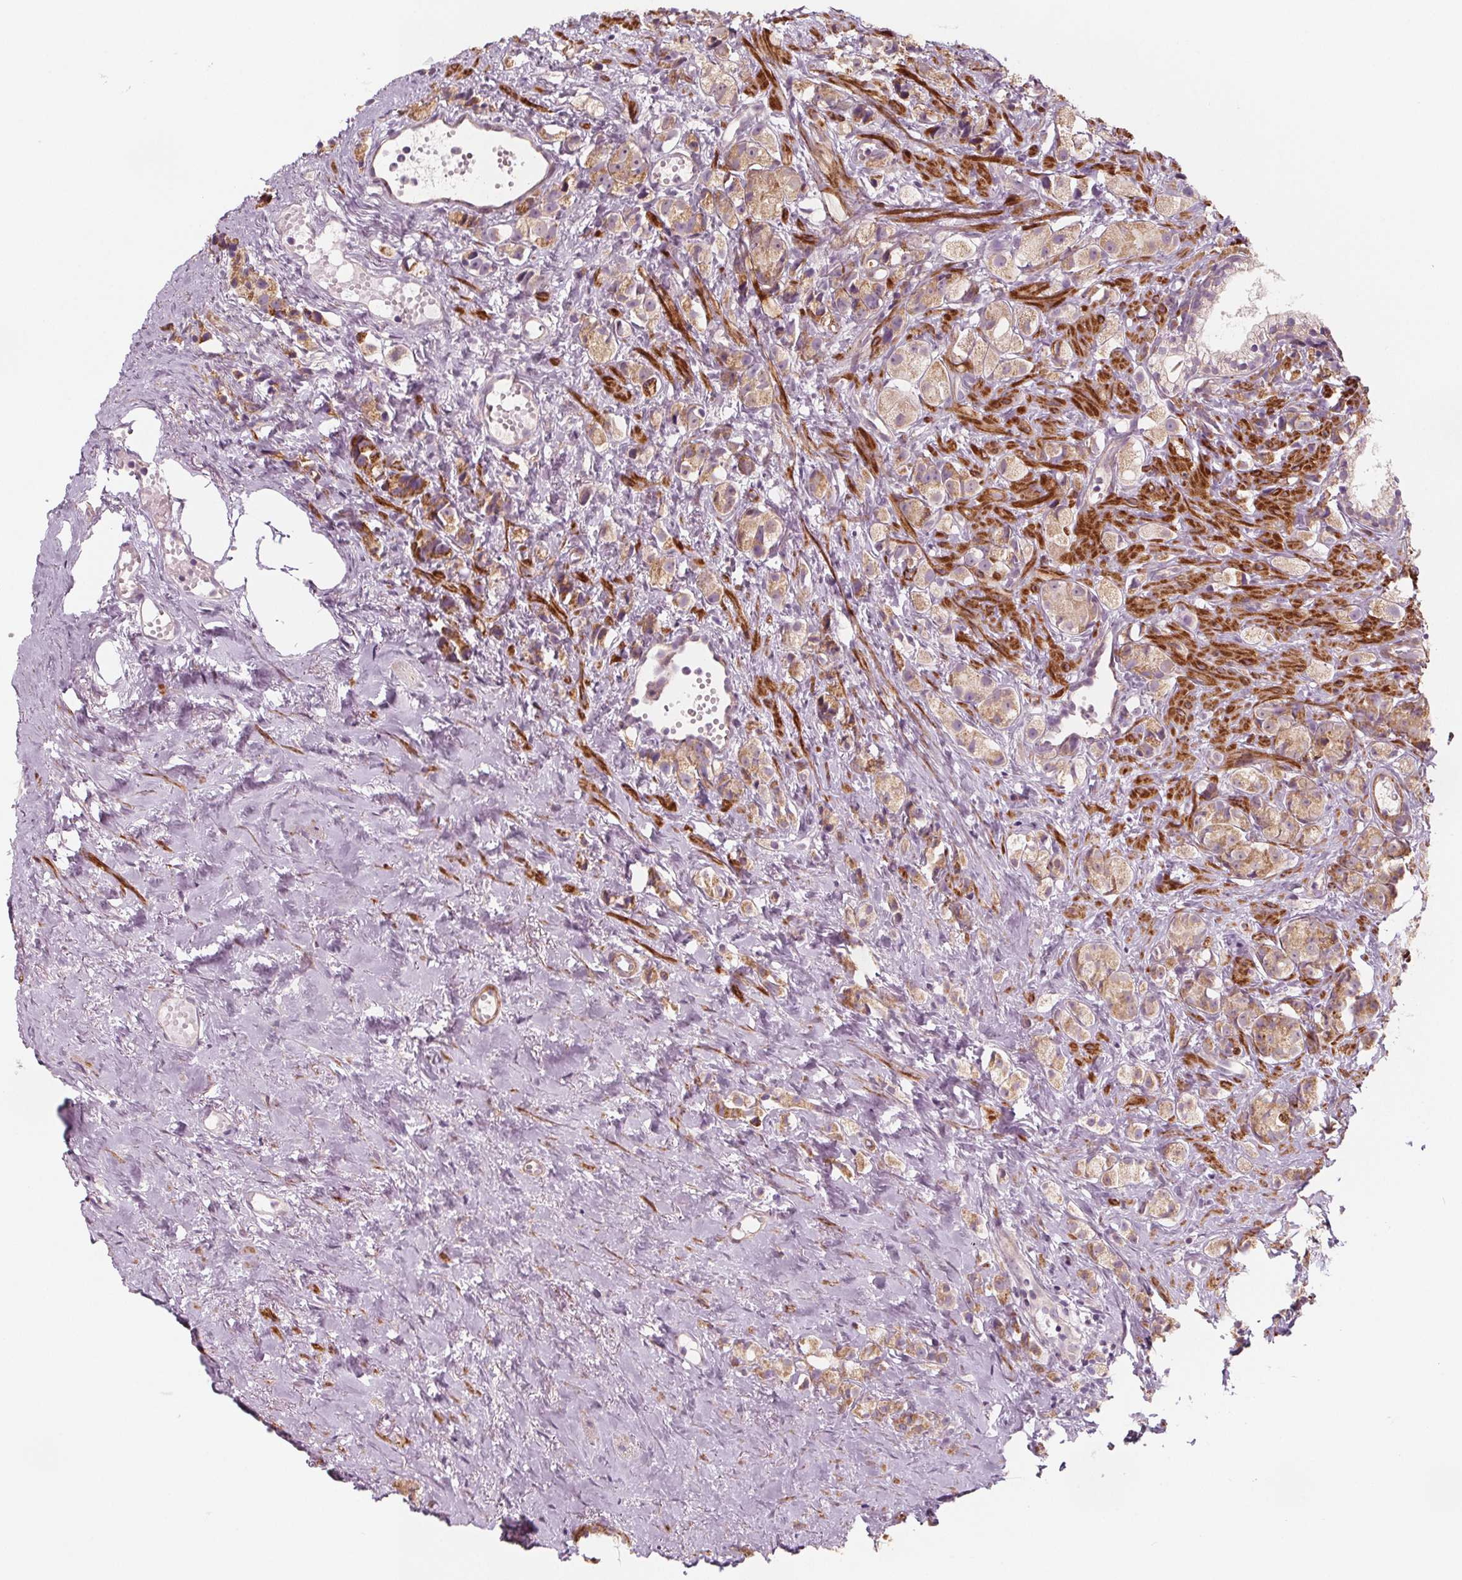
{"staining": {"intensity": "weak", "quantity": "25%-75%", "location": "cytoplasmic/membranous"}, "tissue": "prostate cancer", "cell_type": "Tumor cells", "image_type": "cancer", "snomed": [{"axis": "morphology", "description": "Adenocarcinoma, High grade"}, {"axis": "topography", "description": "Prostate"}], "caption": "Immunohistochemistry (DAB (3,3'-diaminobenzidine)) staining of human prostate adenocarcinoma (high-grade) displays weak cytoplasmic/membranous protein staining in approximately 25%-75% of tumor cells. Nuclei are stained in blue.", "gene": "ADAM33", "patient": {"sex": "male", "age": 81}}